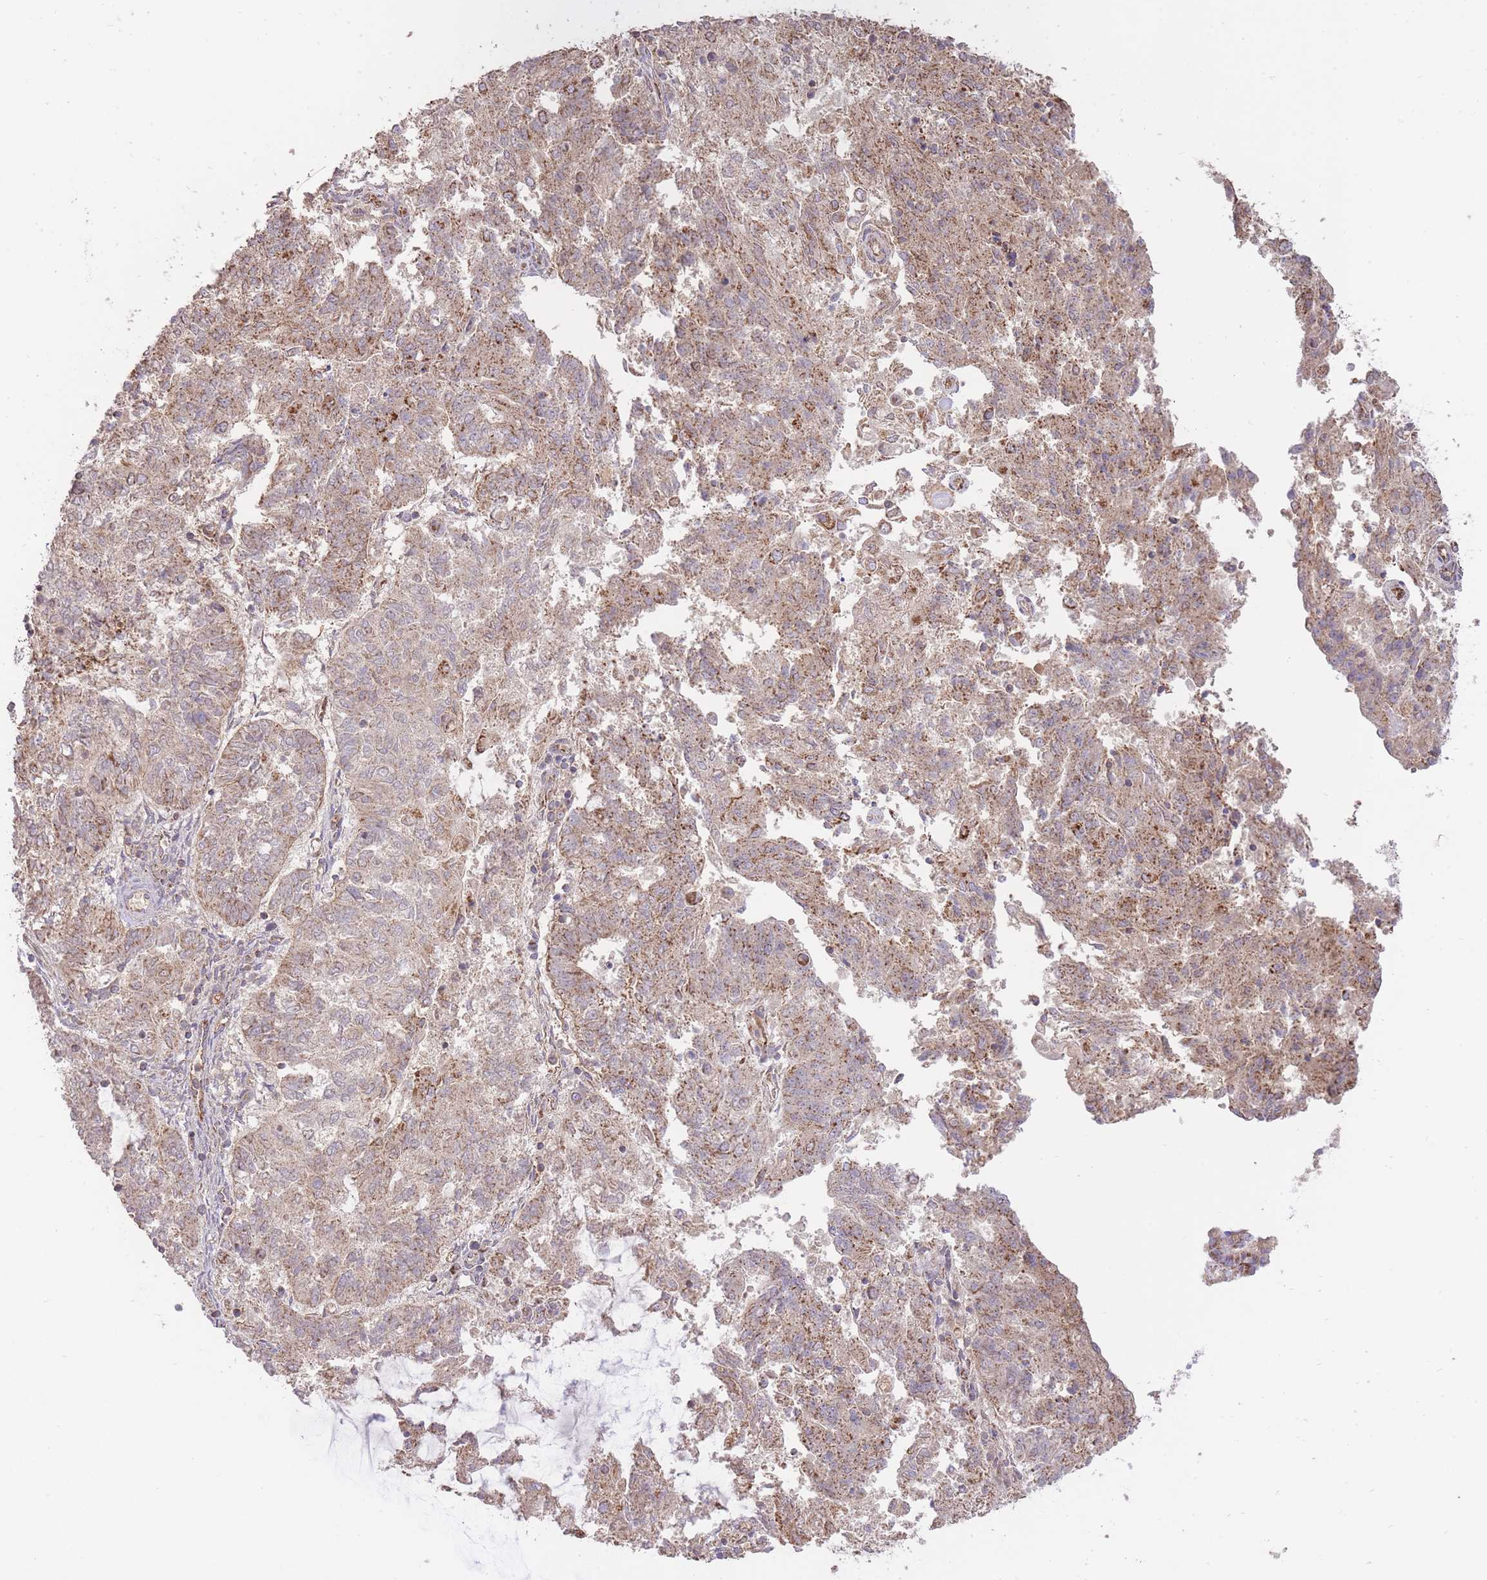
{"staining": {"intensity": "weak", "quantity": ">75%", "location": "cytoplasmic/membranous"}, "tissue": "endometrial cancer", "cell_type": "Tumor cells", "image_type": "cancer", "snomed": [{"axis": "morphology", "description": "Adenocarcinoma, NOS"}, {"axis": "topography", "description": "Endometrium"}], "caption": "A low amount of weak cytoplasmic/membranous expression is identified in approximately >75% of tumor cells in endometrial cancer (adenocarcinoma) tissue.", "gene": "PREP", "patient": {"sex": "female", "age": 82}}